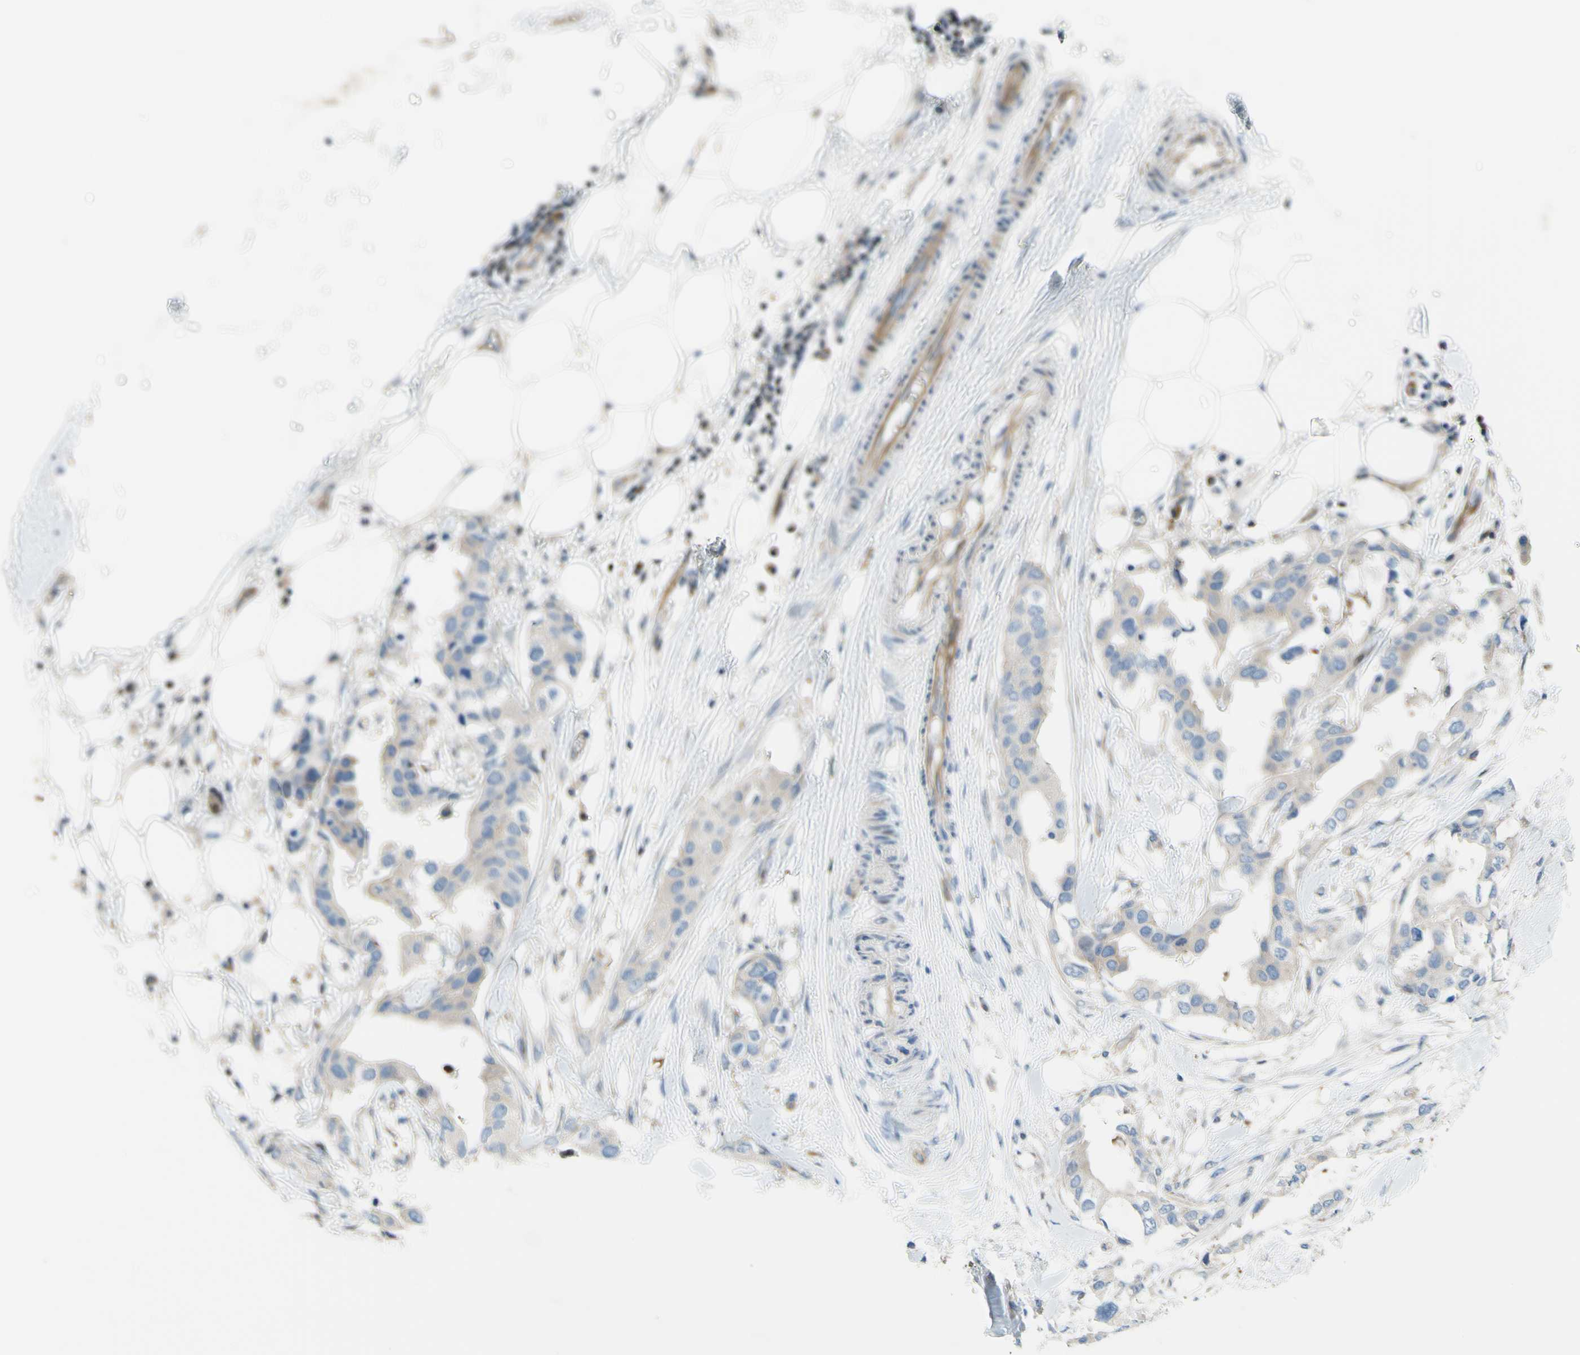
{"staining": {"intensity": "weak", "quantity": "<25%", "location": "cytoplasmic/membranous"}, "tissue": "breast cancer", "cell_type": "Tumor cells", "image_type": "cancer", "snomed": [{"axis": "morphology", "description": "Duct carcinoma"}, {"axis": "topography", "description": "Breast"}], "caption": "The image exhibits no staining of tumor cells in breast invasive ductal carcinoma. Nuclei are stained in blue.", "gene": "PAK2", "patient": {"sex": "female", "age": 40}}